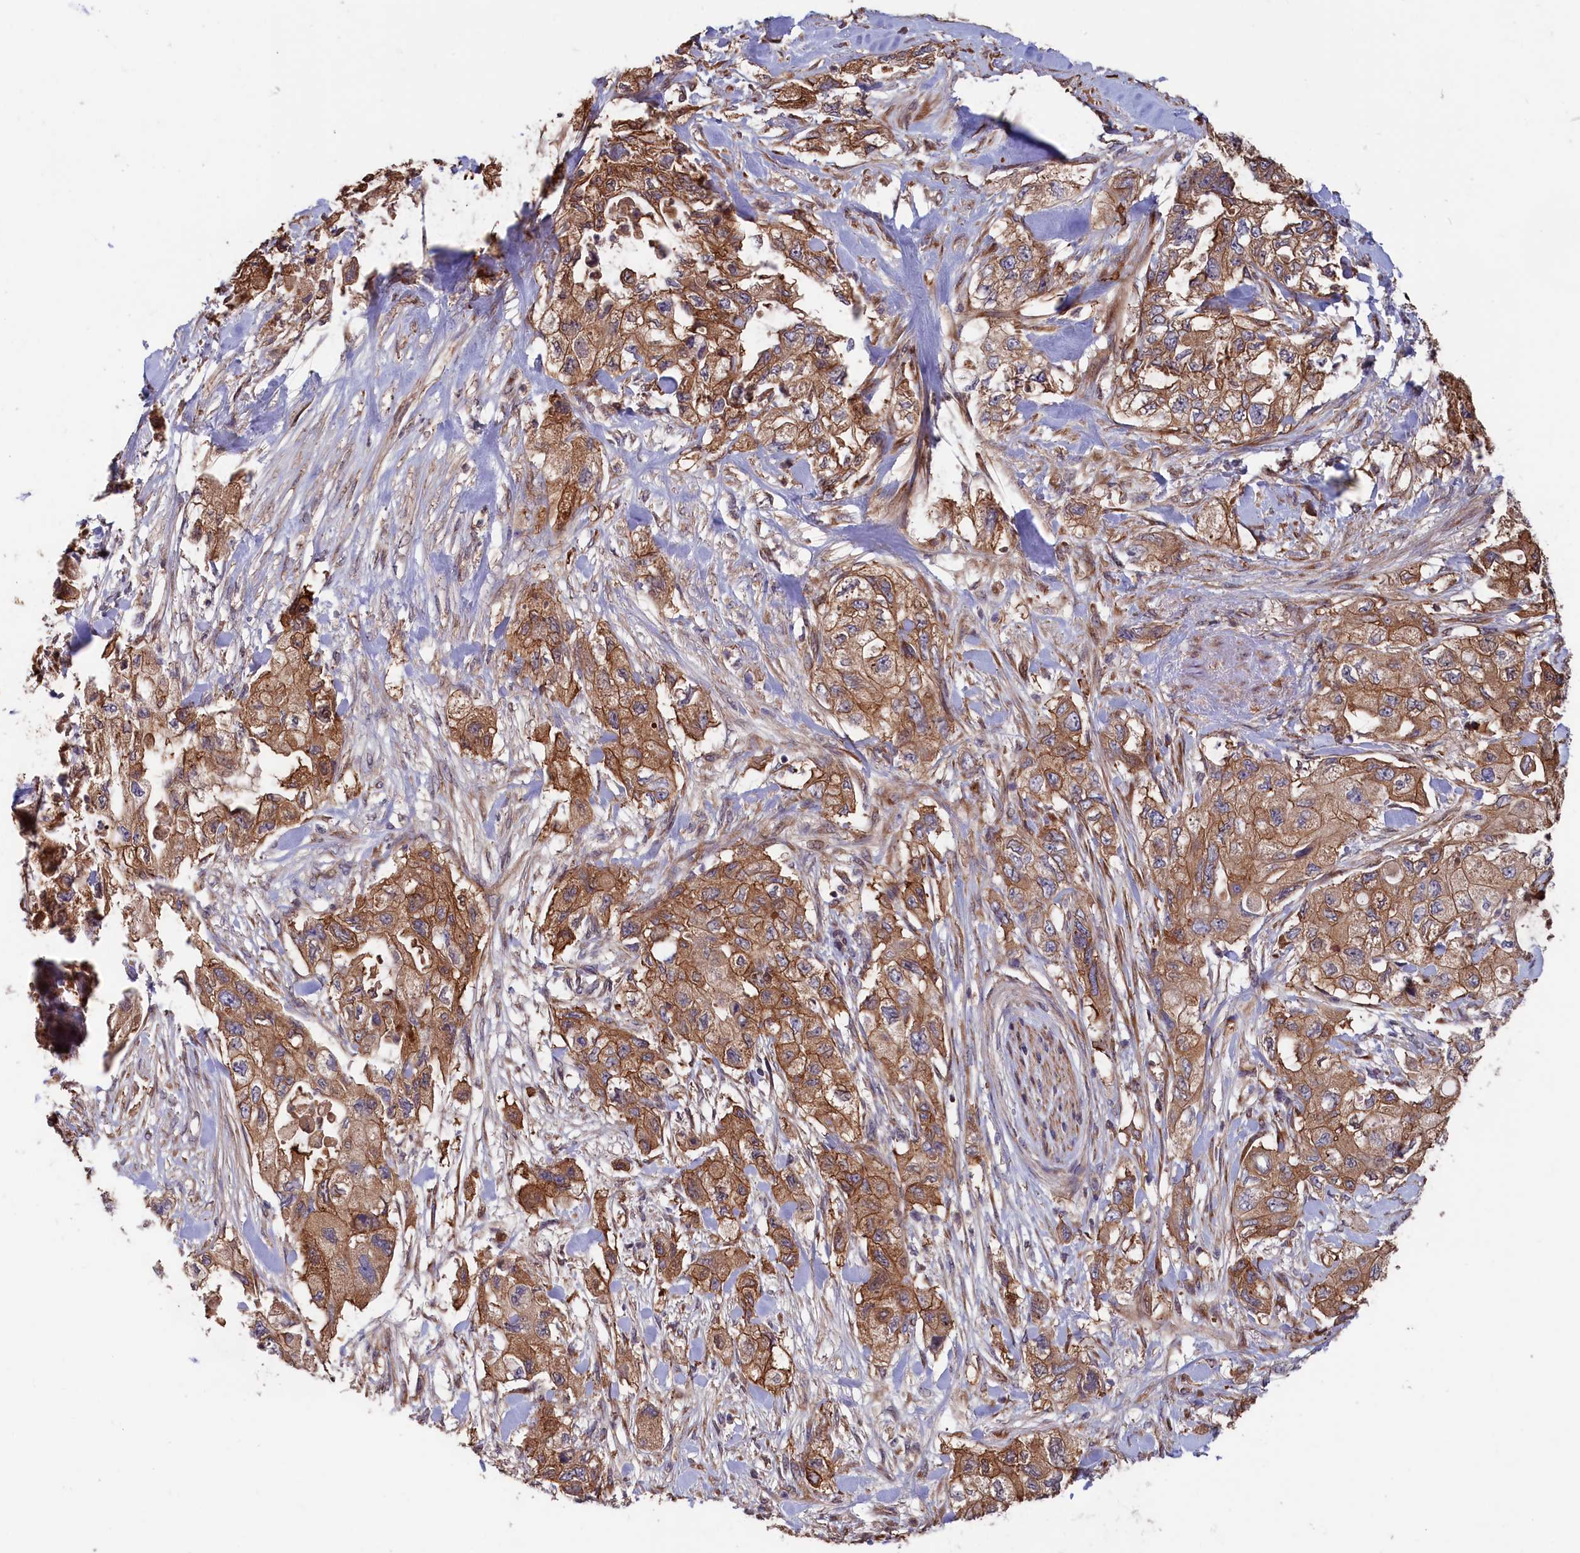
{"staining": {"intensity": "moderate", "quantity": ">75%", "location": "cytoplasmic/membranous"}, "tissue": "pancreatic cancer", "cell_type": "Tumor cells", "image_type": "cancer", "snomed": [{"axis": "morphology", "description": "Adenocarcinoma, NOS"}, {"axis": "topography", "description": "Pancreas"}], "caption": "Tumor cells exhibit medium levels of moderate cytoplasmic/membranous positivity in about >75% of cells in pancreatic cancer (adenocarcinoma).", "gene": "GREB1L", "patient": {"sex": "female", "age": 73}}